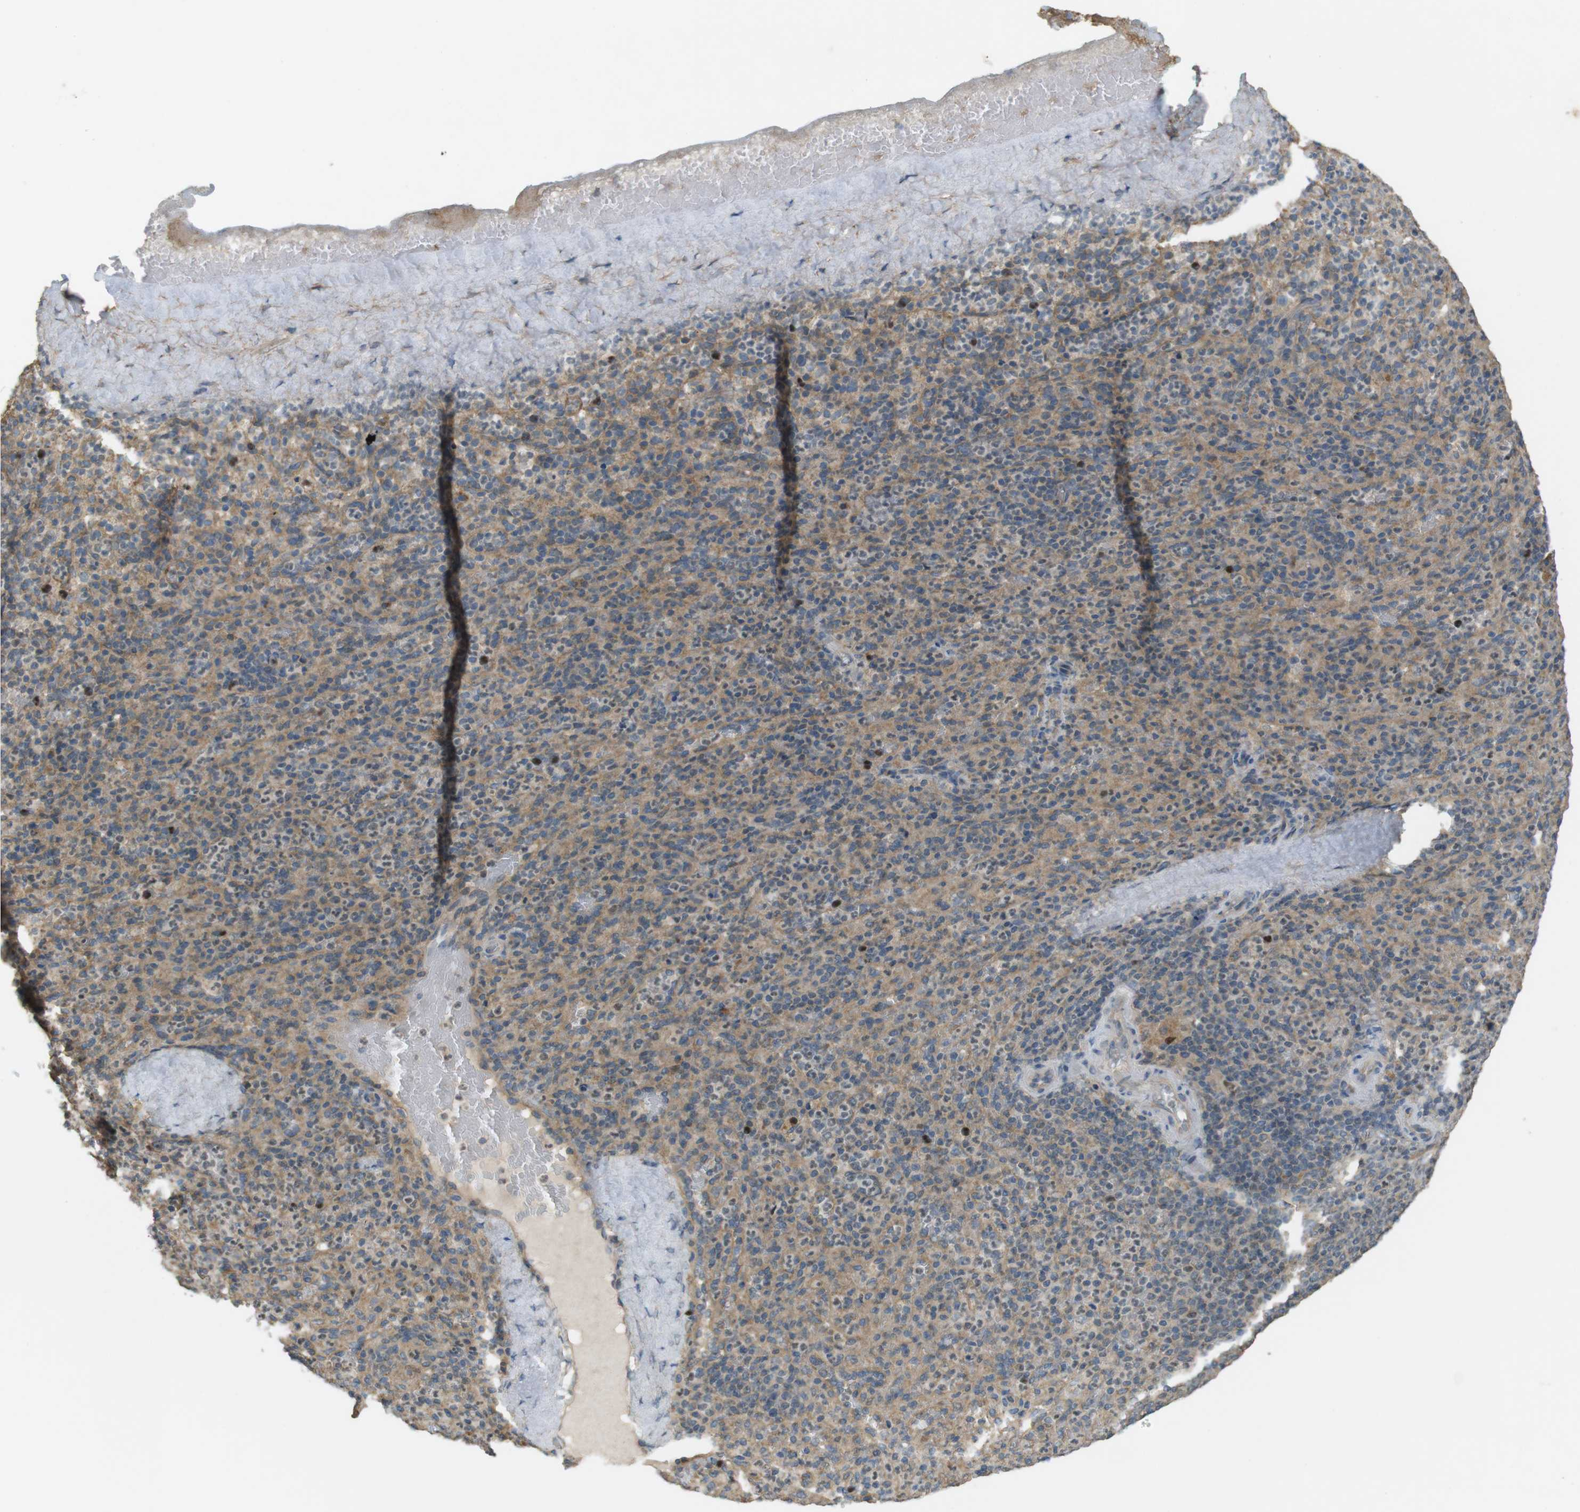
{"staining": {"intensity": "weak", "quantity": "25%-75%", "location": "cytoplasmic/membranous"}, "tissue": "spleen", "cell_type": "Cells in red pulp", "image_type": "normal", "snomed": [{"axis": "morphology", "description": "Normal tissue, NOS"}, {"axis": "topography", "description": "Spleen"}], "caption": "Immunohistochemistry (IHC) (DAB (3,3'-diaminobenzidine)) staining of benign human spleen demonstrates weak cytoplasmic/membranous protein staining in approximately 25%-75% of cells in red pulp. Using DAB (brown) and hematoxylin (blue) stains, captured at high magnification using brightfield microscopy.", "gene": "ZDHHC20", "patient": {"sex": "male", "age": 36}}